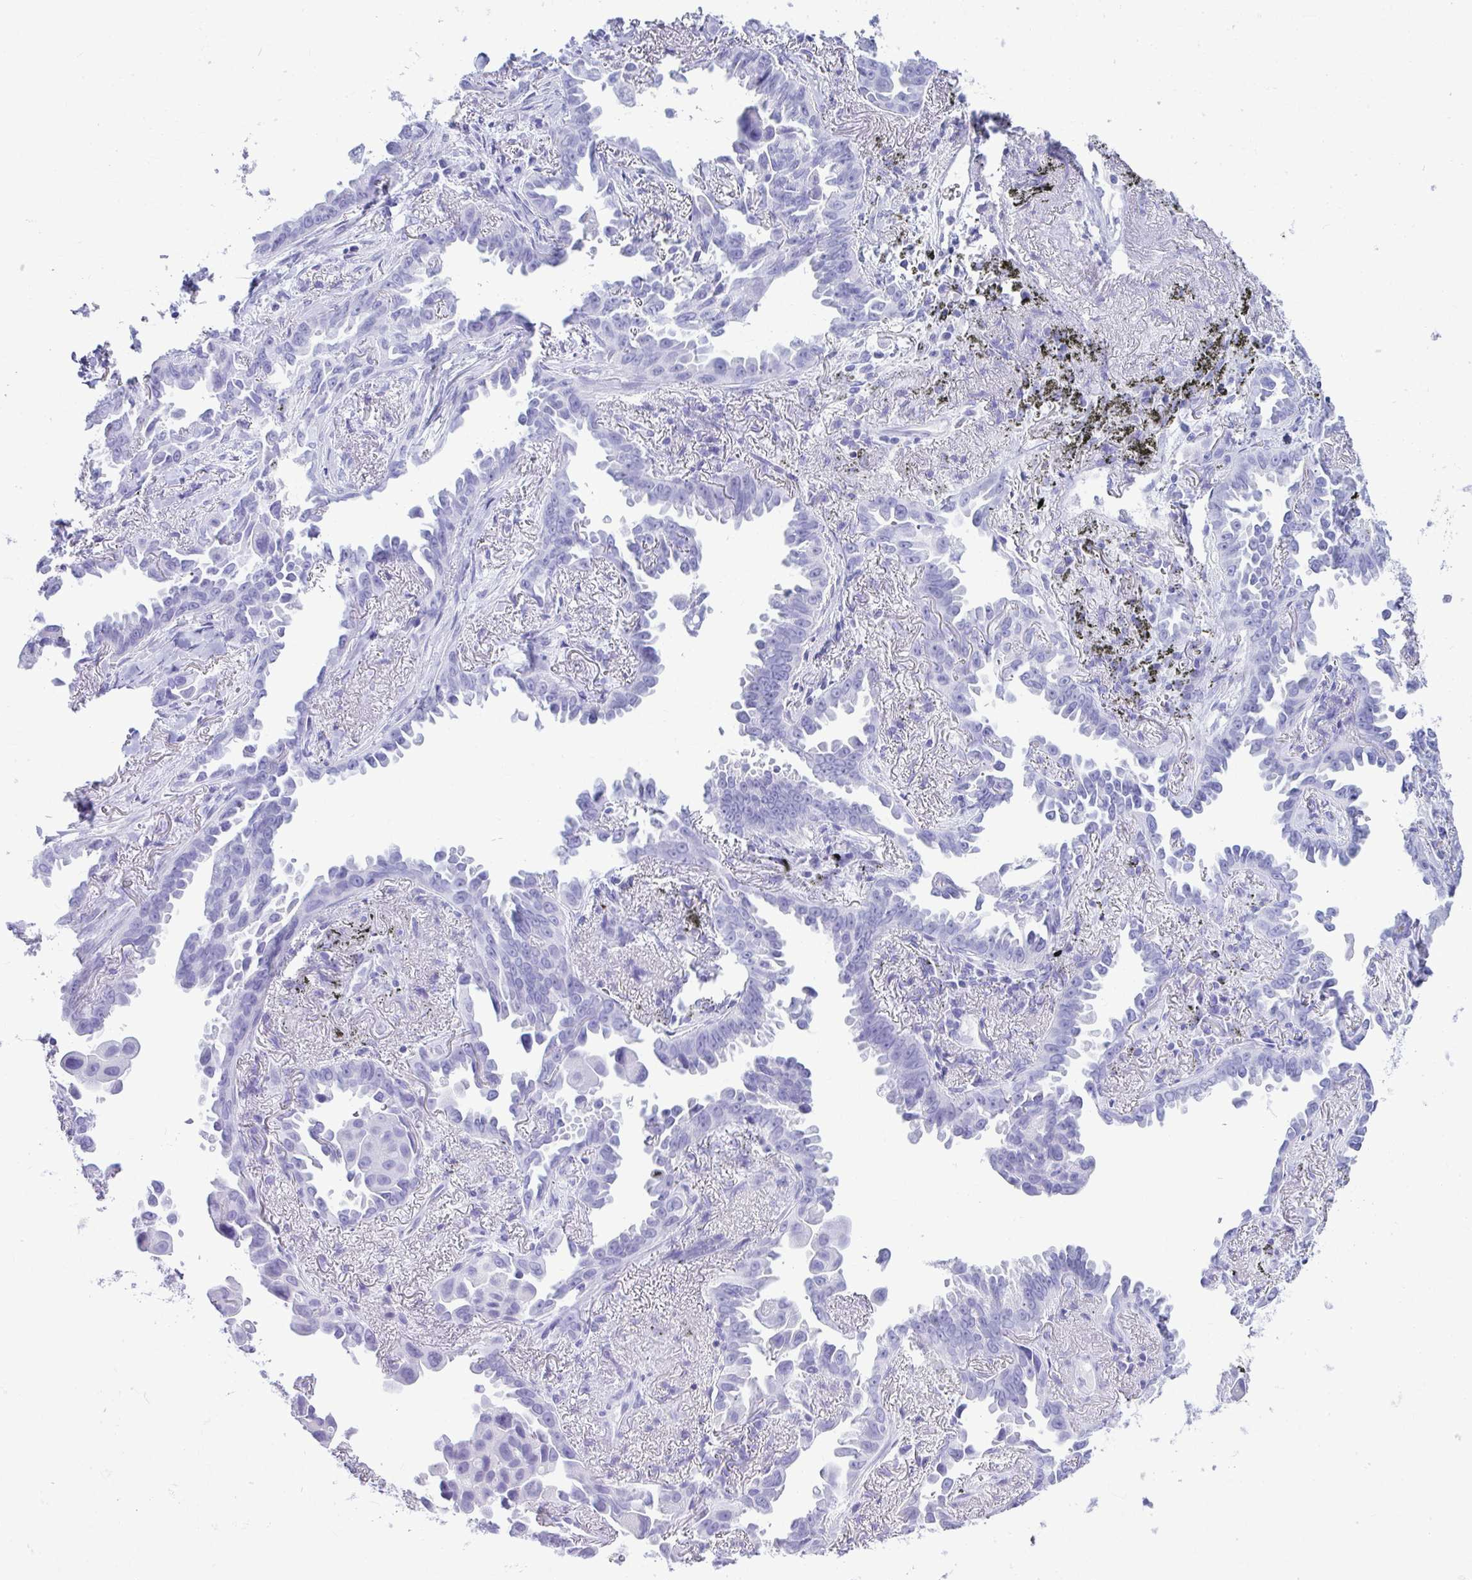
{"staining": {"intensity": "negative", "quantity": "none", "location": "none"}, "tissue": "lung cancer", "cell_type": "Tumor cells", "image_type": "cancer", "snomed": [{"axis": "morphology", "description": "Adenocarcinoma, NOS"}, {"axis": "topography", "description": "Lung"}], "caption": "Photomicrograph shows no significant protein positivity in tumor cells of lung cancer. (Brightfield microscopy of DAB immunohistochemistry (IHC) at high magnification).", "gene": "ATP4B", "patient": {"sex": "male", "age": 68}}